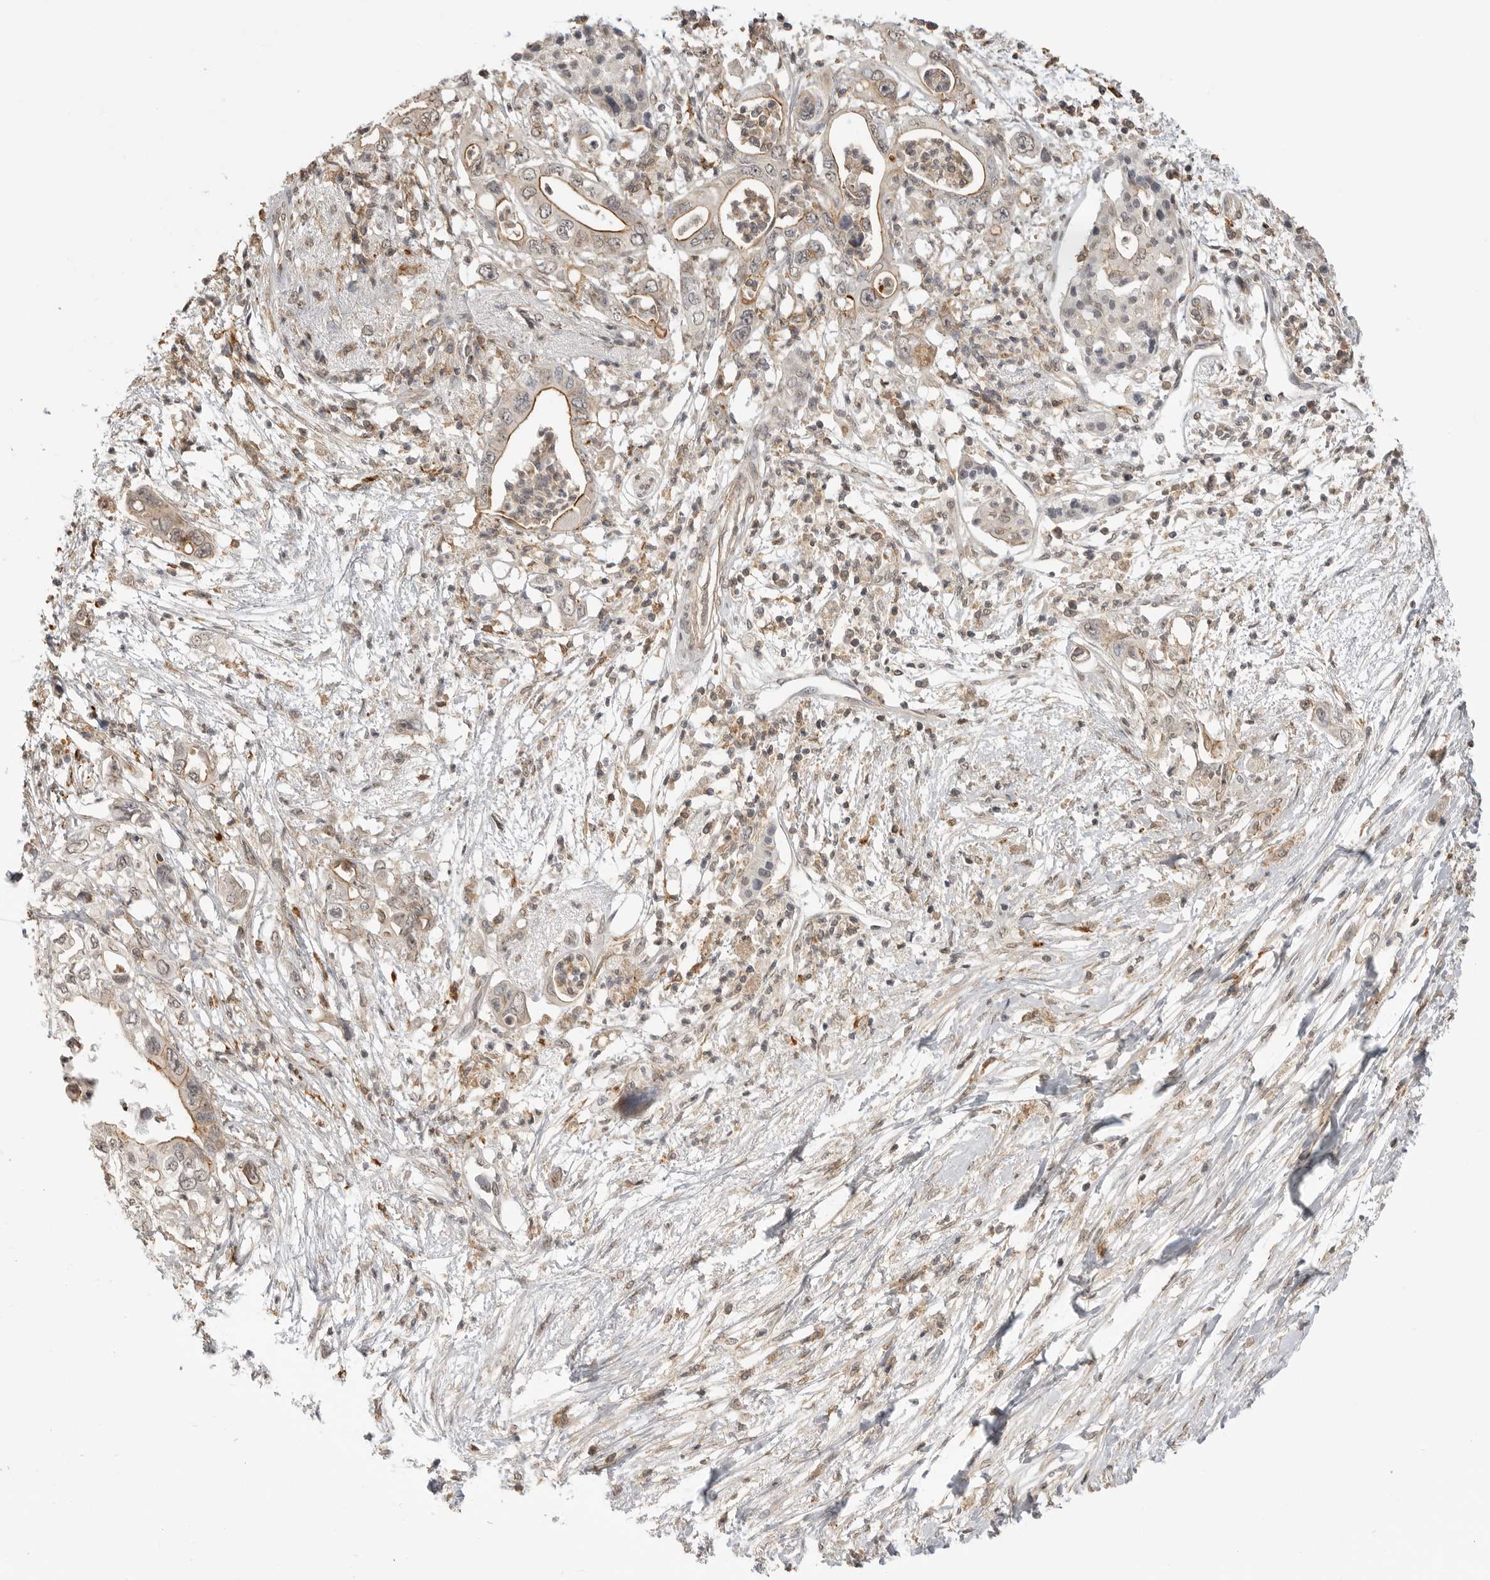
{"staining": {"intensity": "moderate", "quantity": "<25%", "location": "cytoplasmic/membranous"}, "tissue": "pancreatic cancer", "cell_type": "Tumor cells", "image_type": "cancer", "snomed": [{"axis": "morphology", "description": "Adenocarcinoma, NOS"}, {"axis": "topography", "description": "Pancreas"}], "caption": "Moderate cytoplasmic/membranous expression is identified in approximately <25% of tumor cells in pancreatic cancer.", "gene": "GPC2", "patient": {"sex": "male", "age": 66}}